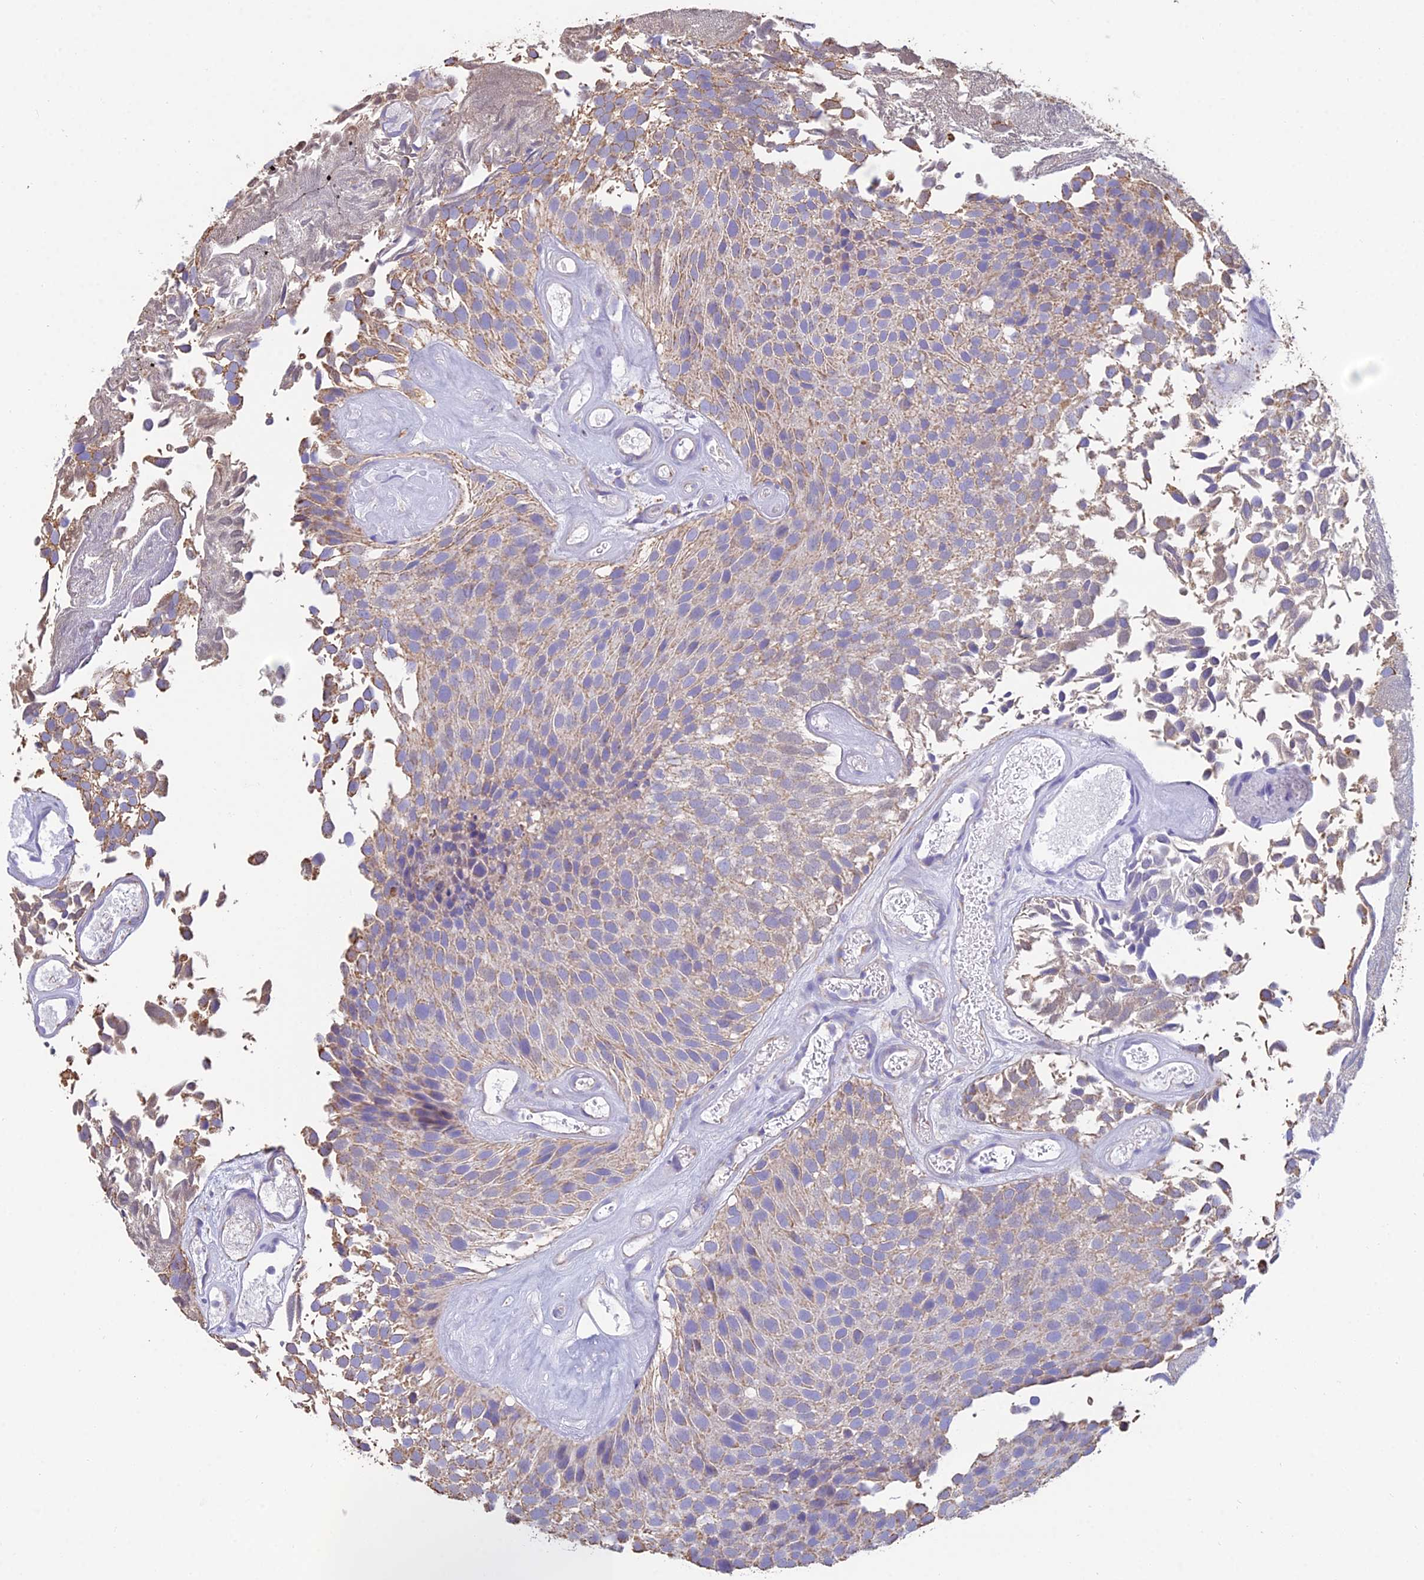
{"staining": {"intensity": "weak", "quantity": "25%-75%", "location": "cytoplasmic/membranous"}, "tissue": "urothelial cancer", "cell_type": "Tumor cells", "image_type": "cancer", "snomed": [{"axis": "morphology", "description": "Urothelial carcinoma, Low grade"}, {"axis": "topography", "description": "Urinary bladder"}], "caption": "Urothelial cancer was stained to show a protein in brown. There is low levels of weak cytoplasmic/membranous staining in approximately 25%-75% of tumor cells. The protein is stained brown, and the nuclei are stained in blue (DAB (3,3'-diaminobenzidine) IHC with brightfield microscopy, high magnification).", "gene": "OR2W3", "patient": {"sex": "male", "age": 89}}